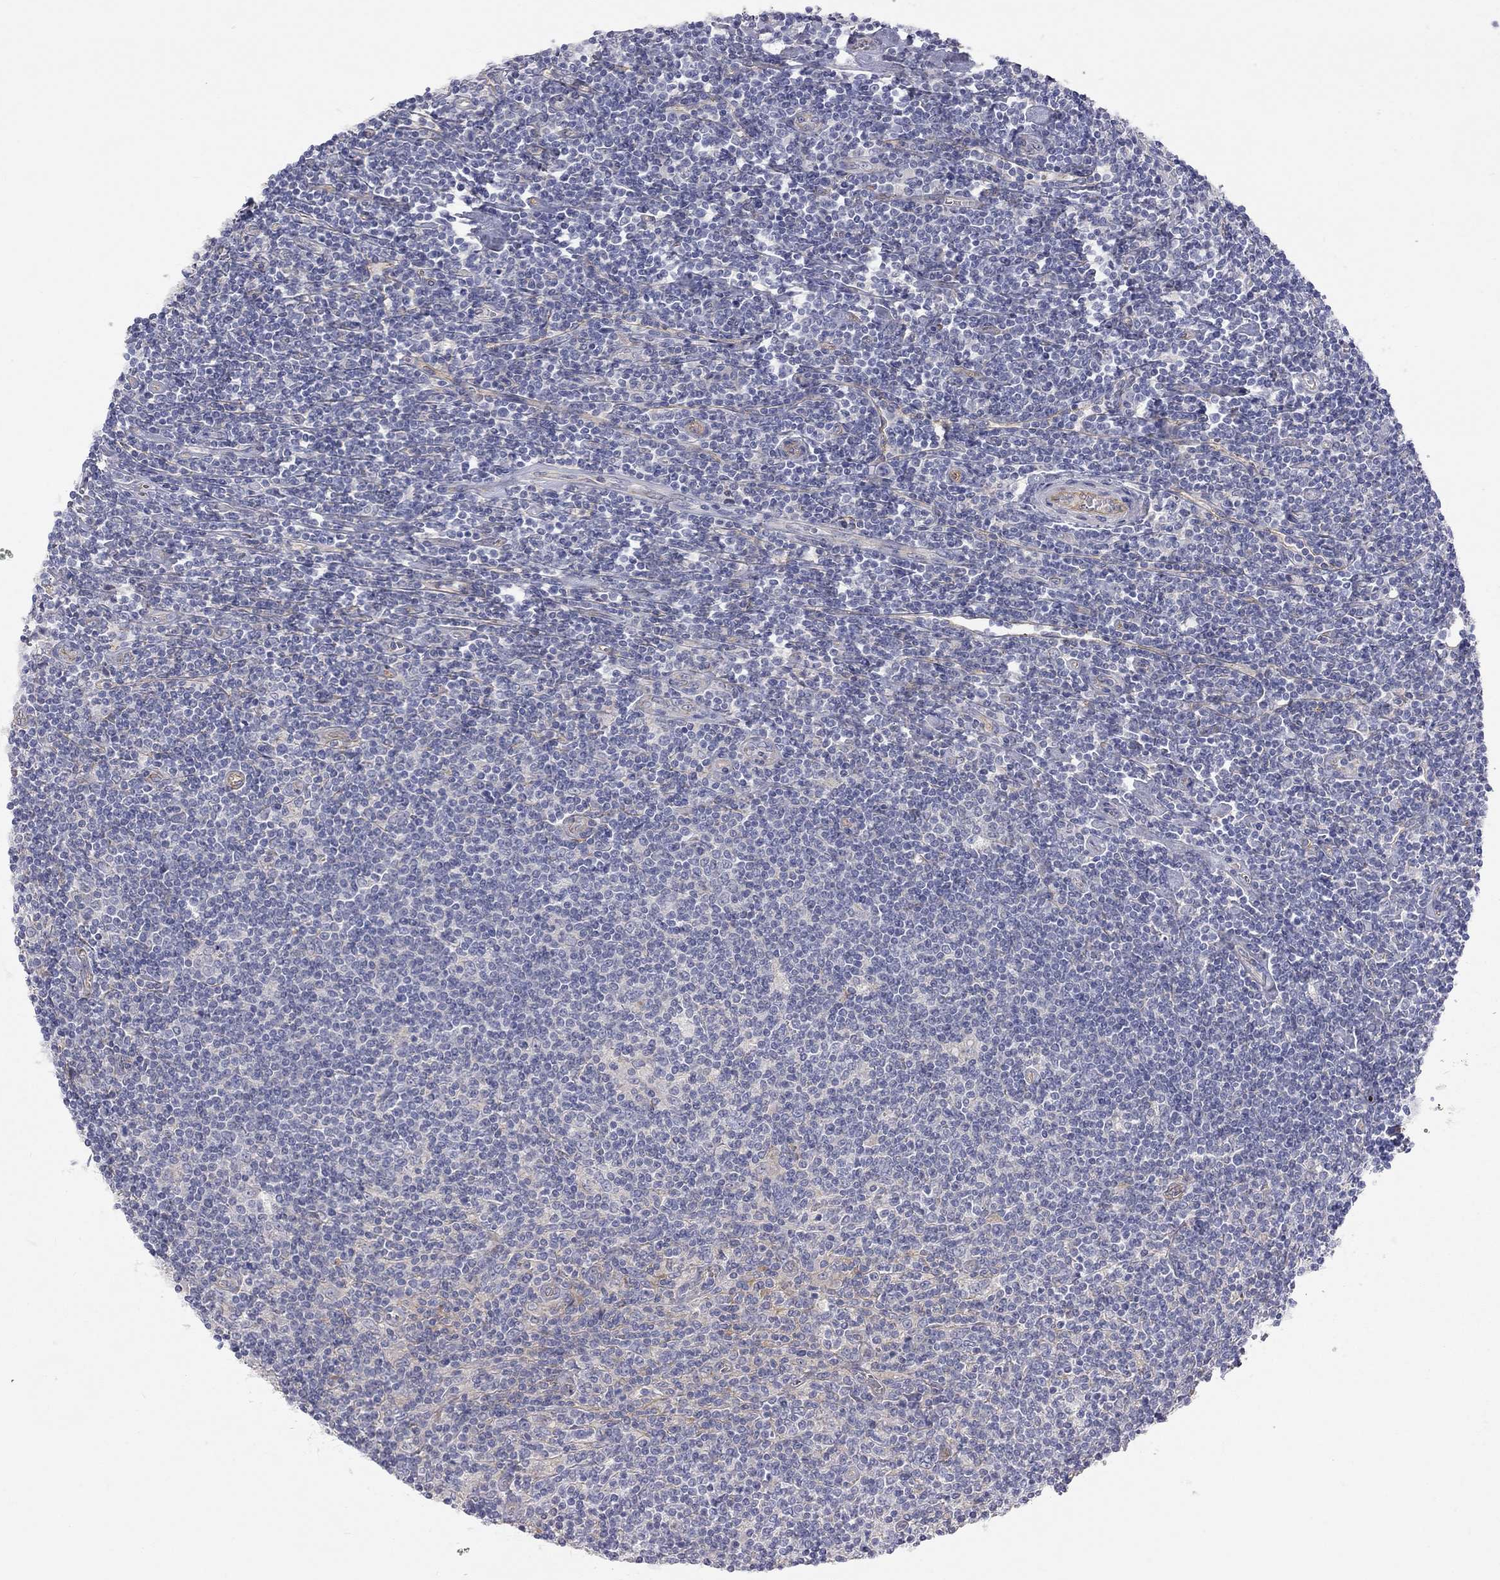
{"staining": {"intensity": "negative", "quantity": "none", "location": "none"}, "tissue": "lymphoma", "cell_type": "Tumor cells", "image_type": "cancer", "snomed": [{"axis": "morphology", "description": "Hodgkin's disease, NOS"}, {"axis": "topography", "description": "Lymph node"}], "caption": "Human Hodgkin's disease stained for a protein using immunohistochemistry (IHC) displays no positivity in tumor cells.", "gene": "GPRC5B", "patient": {"sex": "male", "age": 40}}